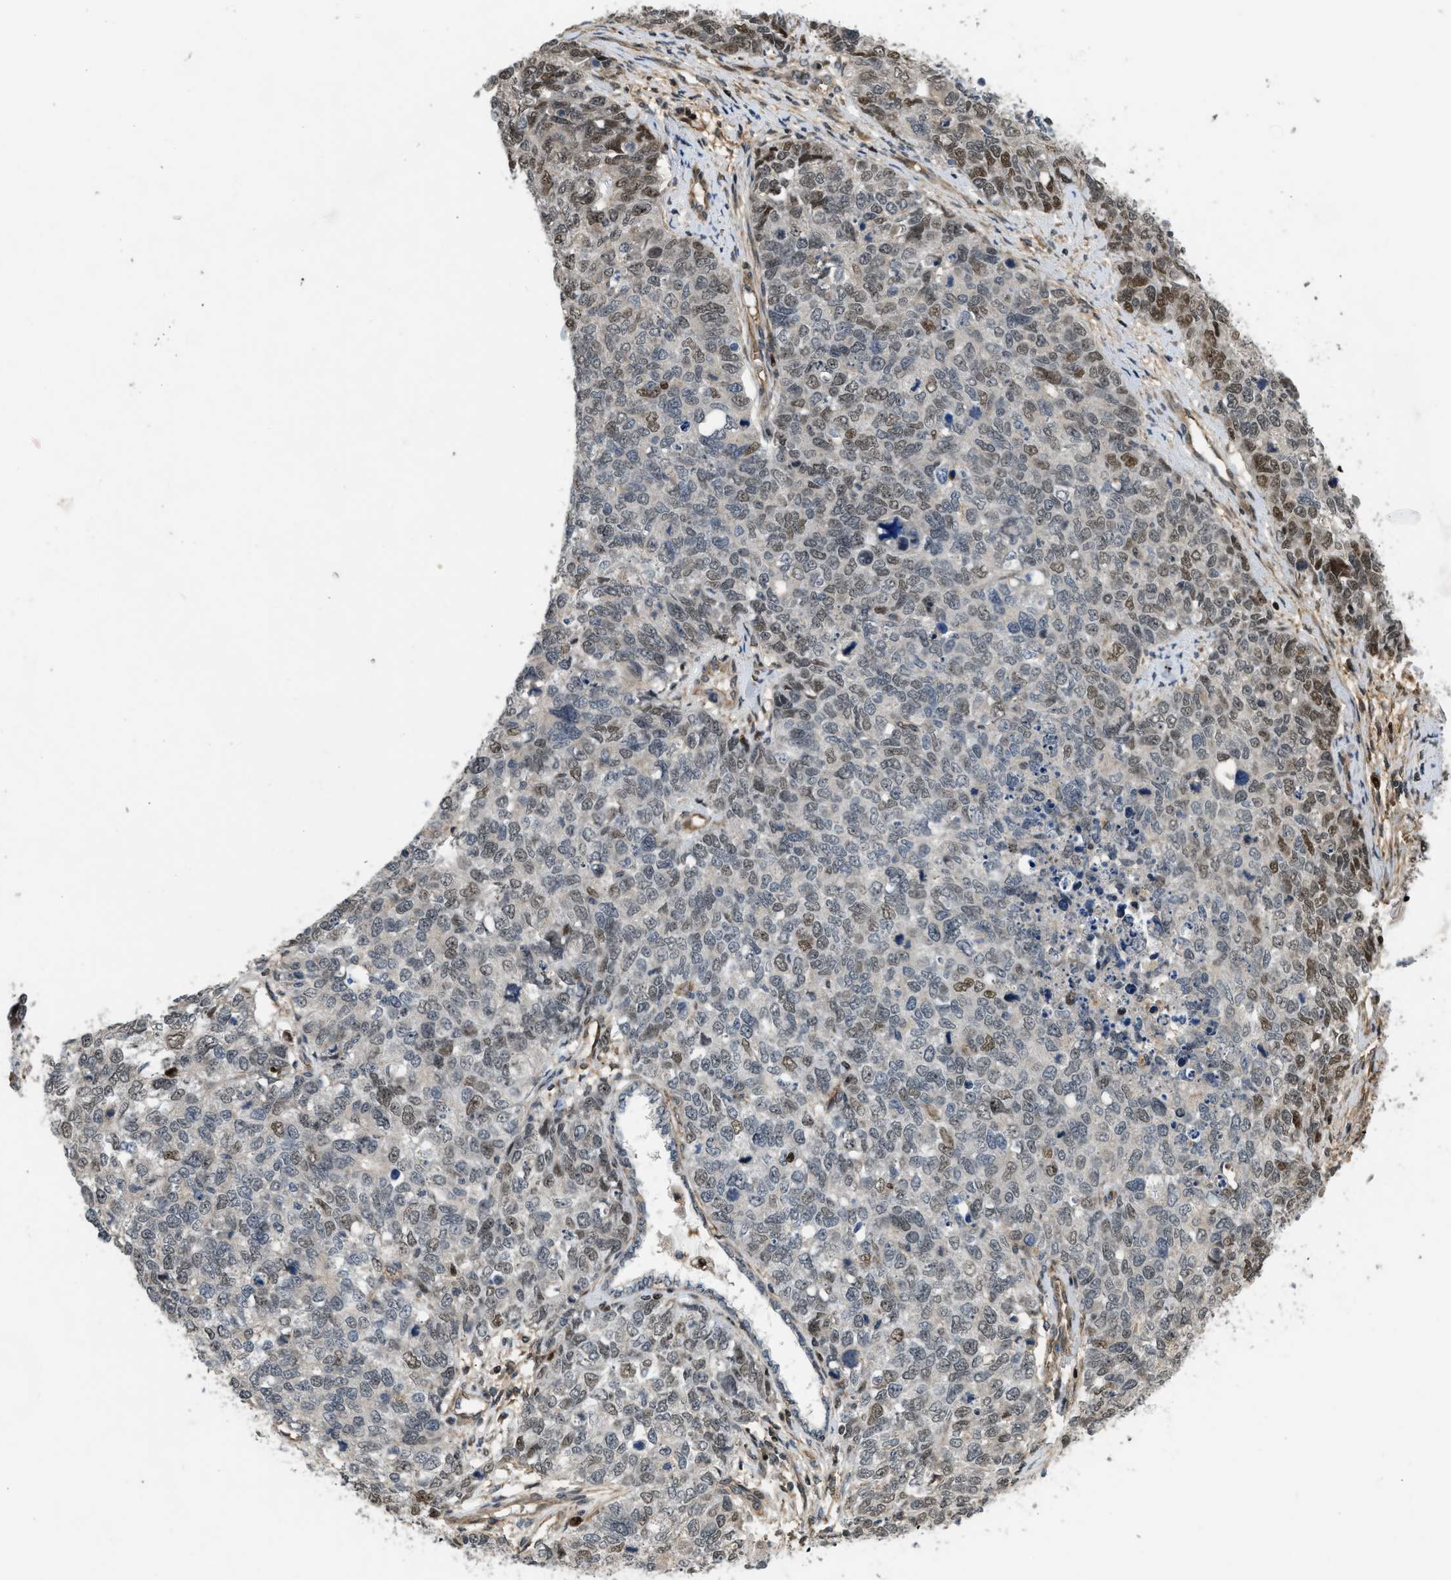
{"staining": {"intensity": "moderate", "quantity": "<25%", "location": "nuclear"}, "tissue": "cervical cancer", "cell_type": "Tumor cells", "image_type": "cancer", "snomed": [{"axis": "morphology", "description": "Squamous cell carcinoma, NOS"}, {"axis": "topography", "description": "Cervix"}], "caption": "Human cervical cancer (squamous cell carcinoma) stained with a brown dye demonstrates moderate nuclear positive expression in about <25% of tumor cells.", "gene": "LTA4H", "patient": {"sex": "female", "age": 63}}